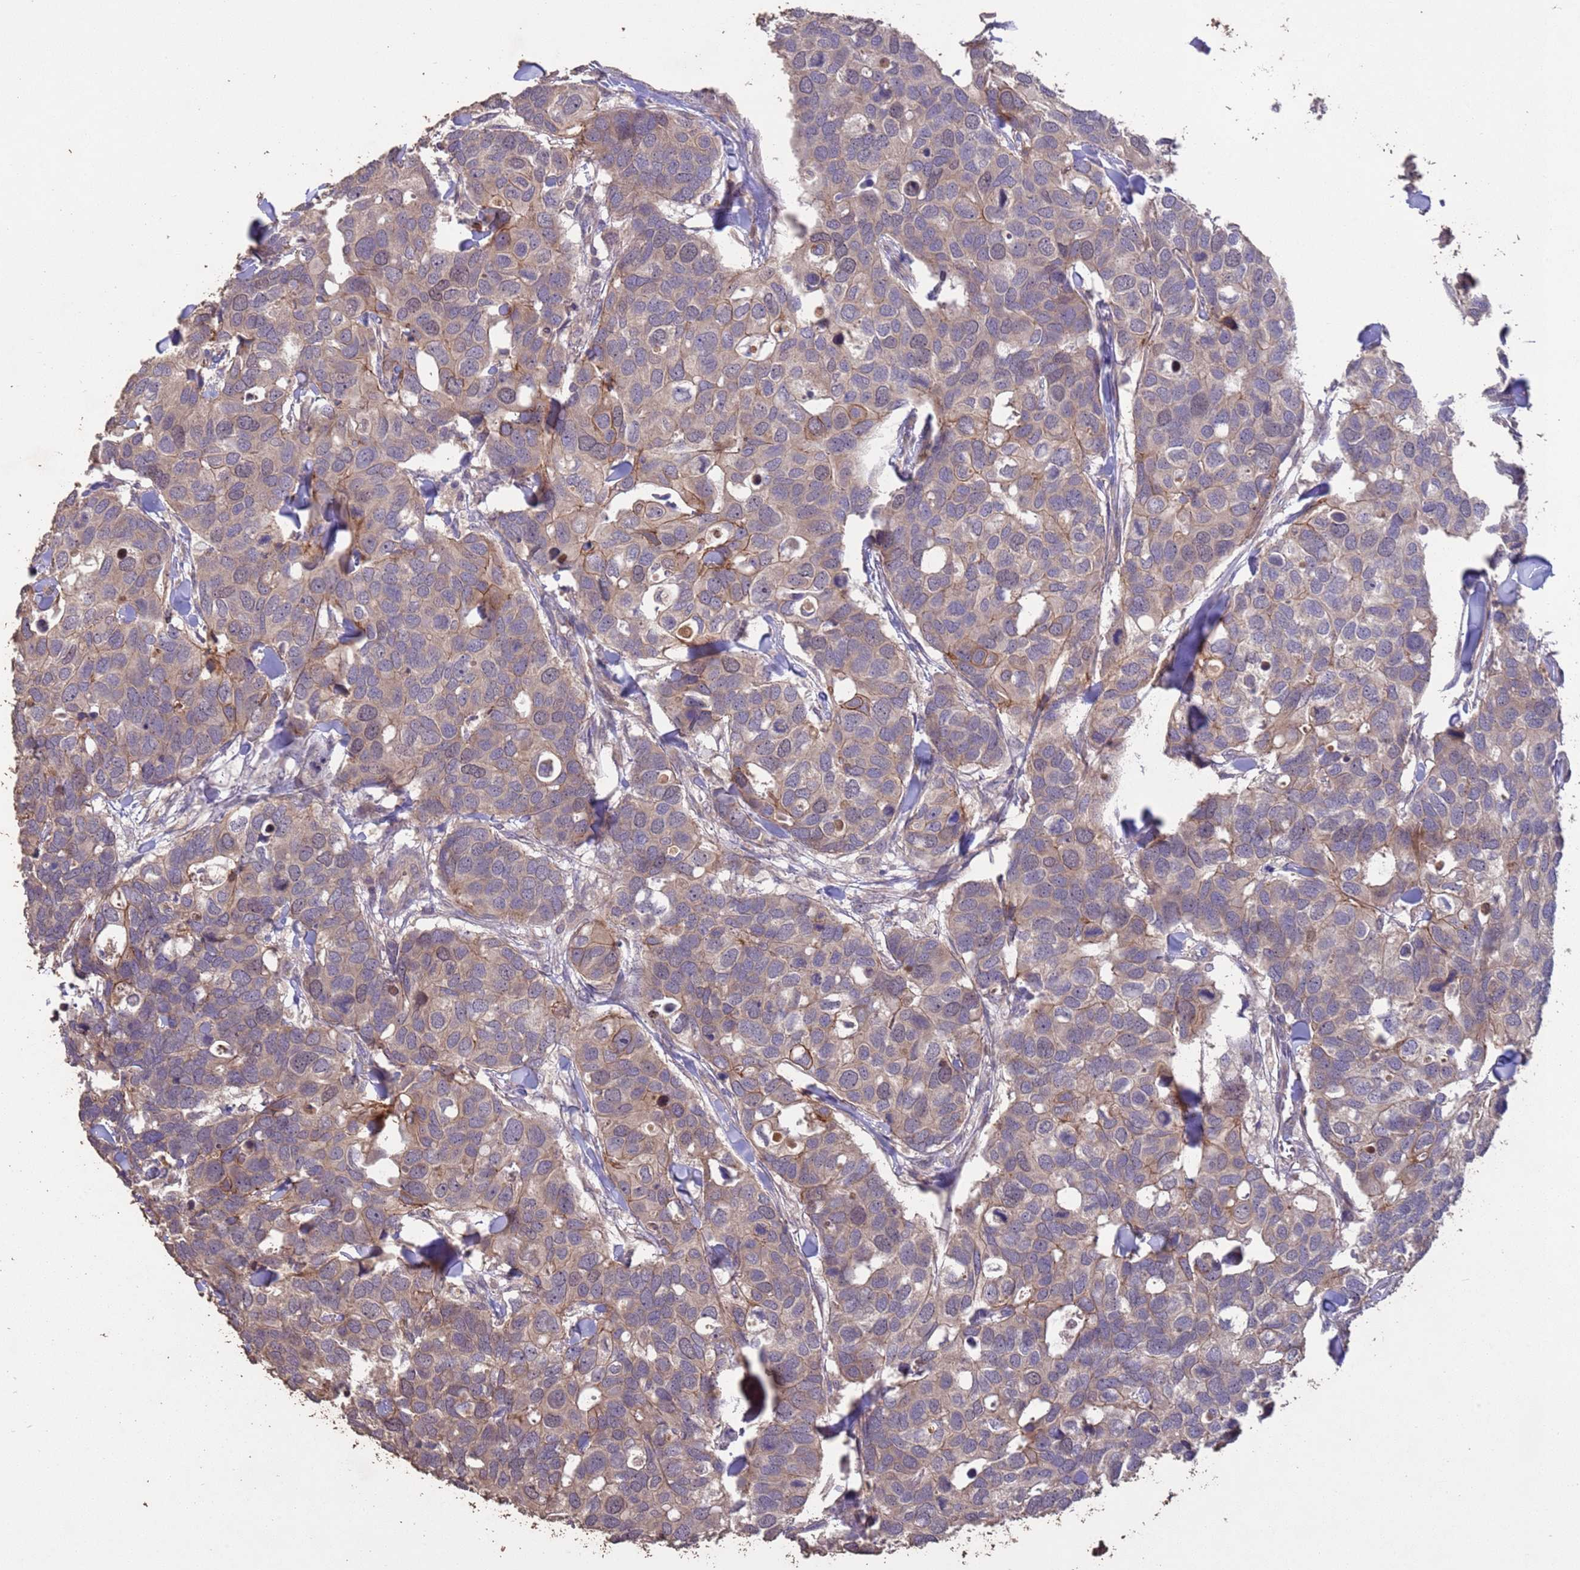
{"staining": {"intensity": "weak", "quantity": "25%-75%", "location": "cytoplasmic/membranous"}, "tissue": "breast cancer", "cell_type": "Tumor cells", "image_type": "cancer", "snomed": [{"axis": "morphology", "description": "Duct carcinoma"}, {"axis": "topography", "description": "Breast"}], "caption": "Tumor cells display low levels of weak cytoplasmic/membranous expression in approximately 25%-75% of cells in breast cancer.", "gene": "SLC9B2", "patient": {"sex": "female", "age": 83}}